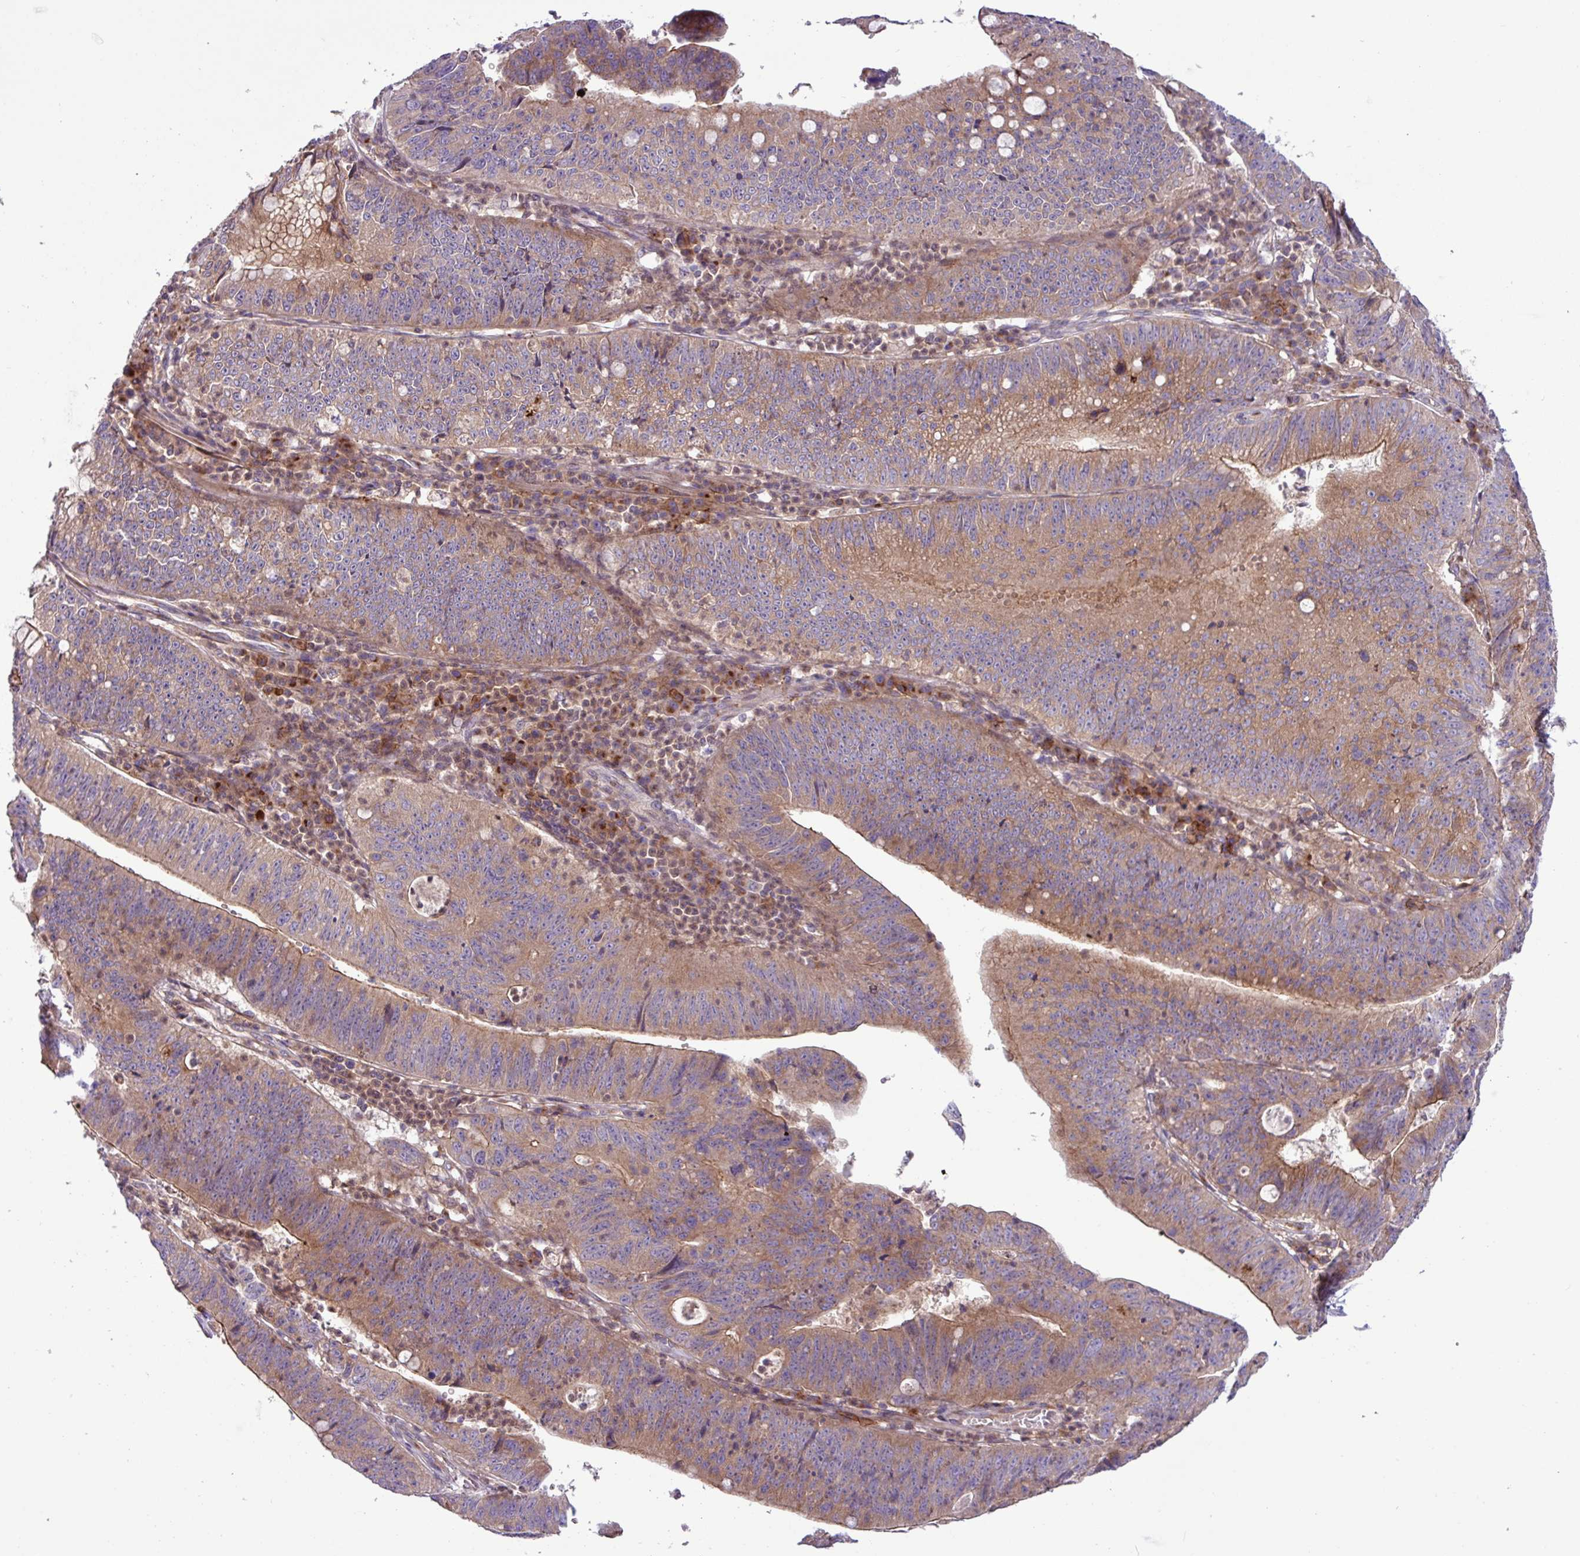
{"staining": {"intensity": "moderate", "quantity": "25%-75%", "location": "cytoplasmic/membranous"}, "tissue": "stomach cancer", "cell_type": "Tumor cells", "image_type": "cancer", "snomed": [{"axis": "morphology", "description": "Adenocarcinoma, NOS"}, {"axis": "topography", "description": "Stomach"}], "caption": "Moderate cytoplasmic/membranous positivity is present in about 25%-75% of tumor cells in stomach cancer. Ihc stains the protein in brown and the nuclei are stained blue.", "gene": "RAB19", "patient": {"sex": "male", "age": 59}}